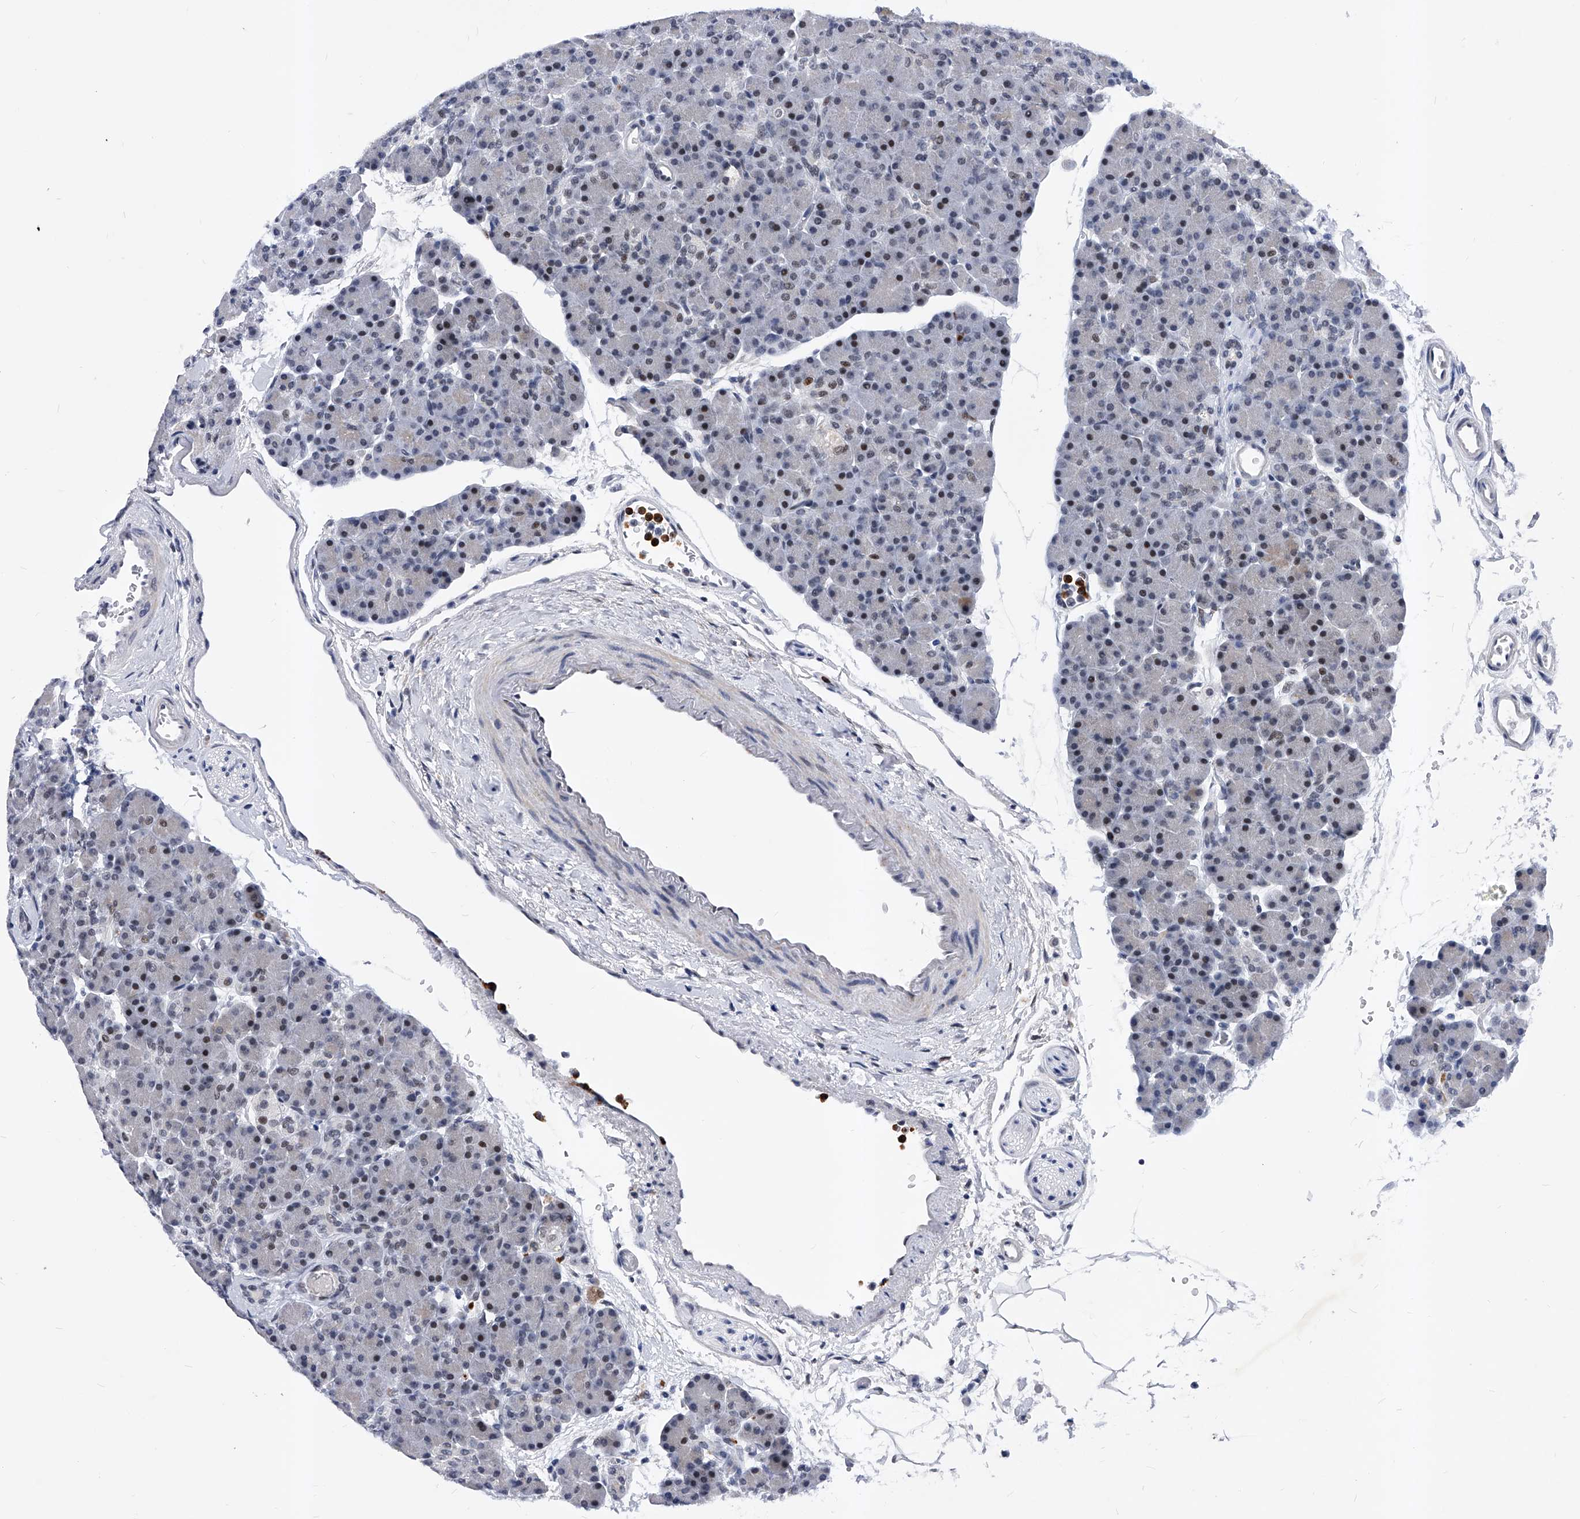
{"staining": {"intensity": "moderate", "quantity": "25%-75%", "location": "nuclear"}, "tissue": "pancreas", "cell_type": "Exocrine glandular cells", "image_type": "normal", "snomed": [{"axis": "morphology", "description": "Normal tissue, NOS"}, {"axis": "topography", "description": "Pancreas"}], "caption": "Unremarkable pancreas displays moderate nuclear expression in about 25%-75% of exocrine glandular cells.", "gene": "TESK2", "patient": {"sex": "female", "age": 43}}